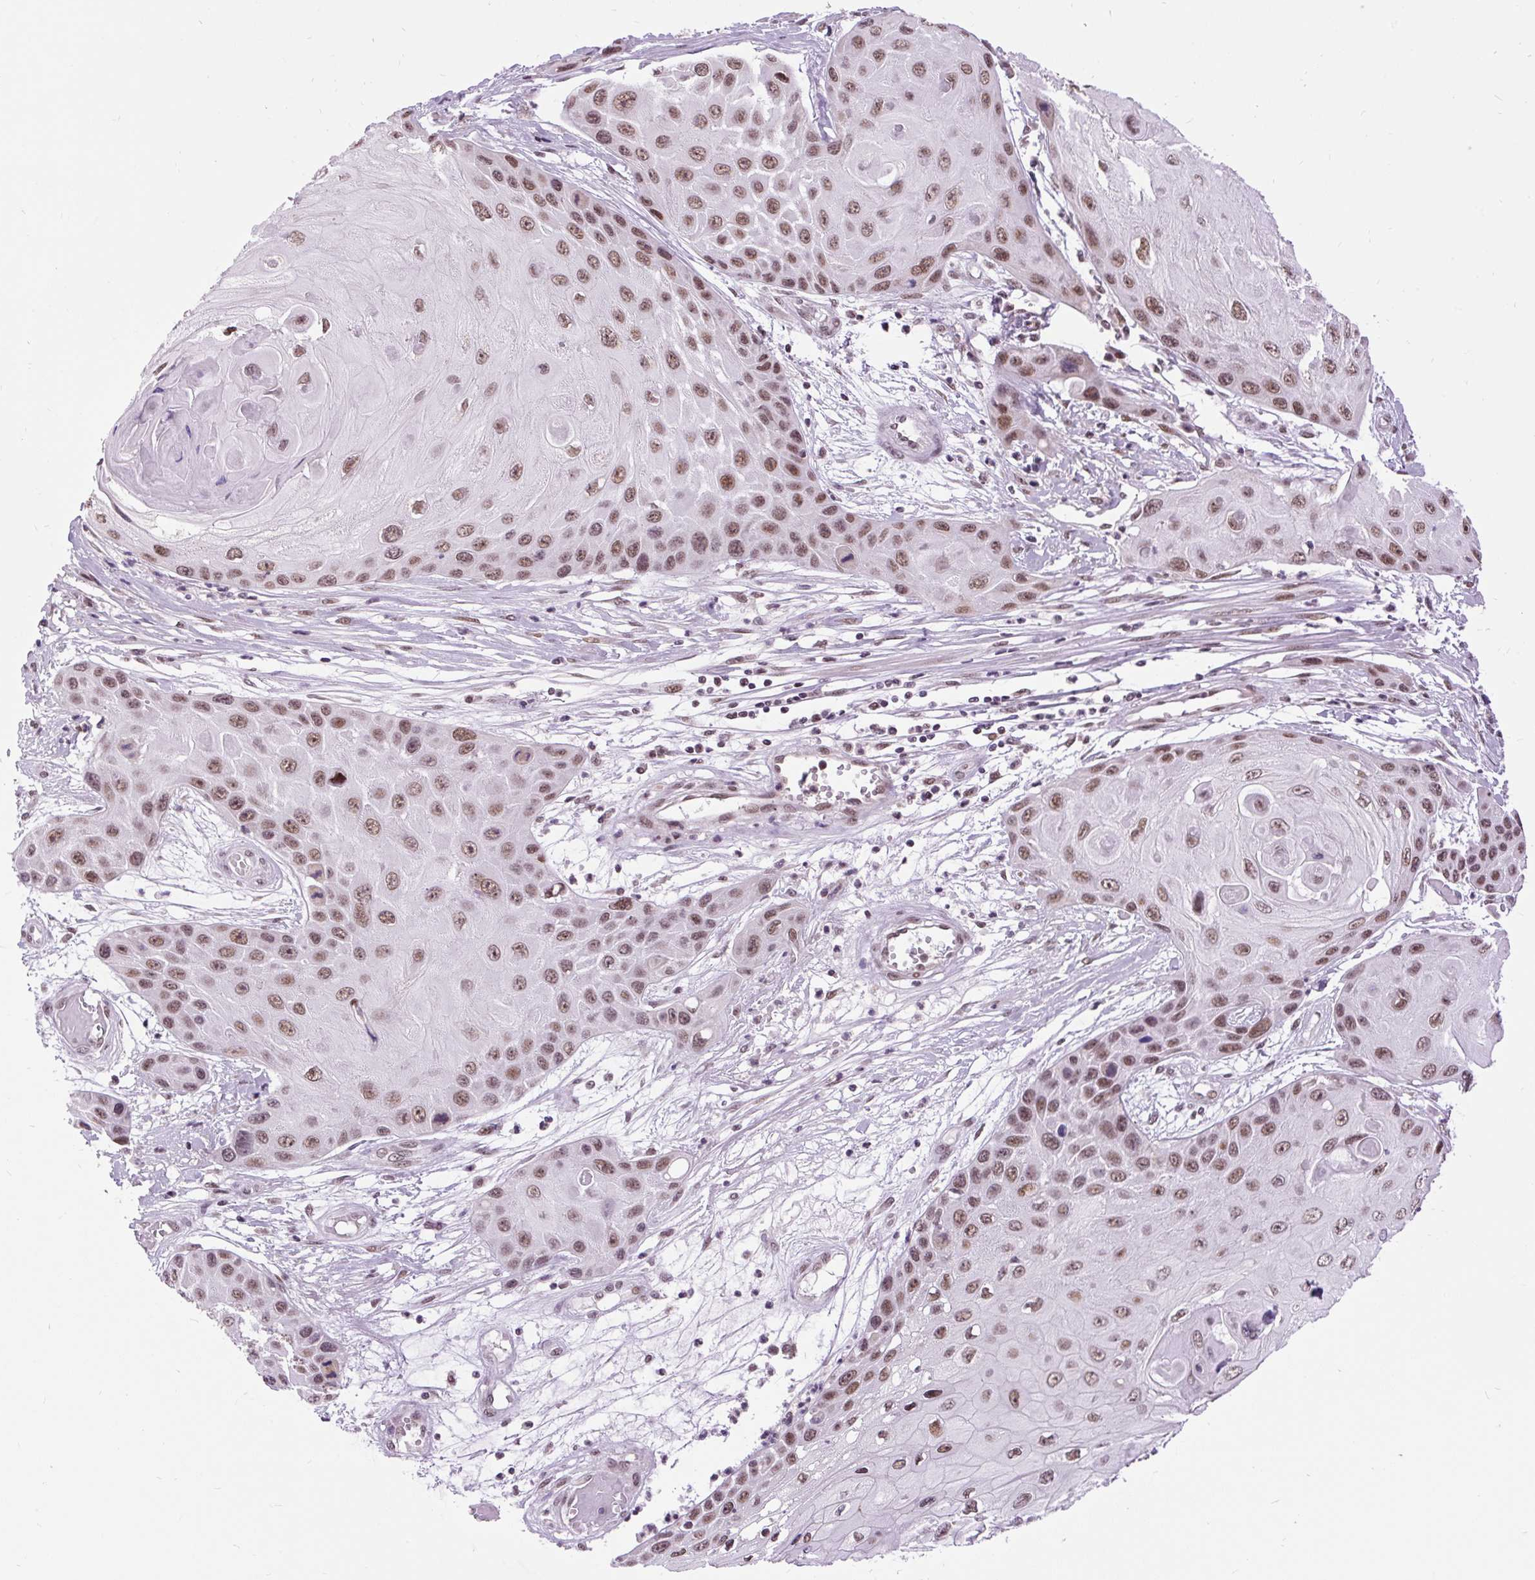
{"staining": {"intensity": "moderate", "quantity": ">75%", "location": "nuclear"}, "tissue": "skin cancer", "cell_type": "Tumor cells", "image_type": "cancer", "snomed": [{"axis": "morphology", "description": "Squamous cell carcinoma, NOS"}, {"axis": "topography", "description": "Skin"}, {"axis": "topography", "description": "Vulva"}], "caption": "High-magnification brightfield microscopy of skin squamous cell carcinoma stained with DAB (brown) and counterstained with hematoxylin (blue). tumor cells exhibit moderate nuclear expression is appreciated in approximately>75% of cells. (Brightfield microscopy of DAB IHC at high magnification).", "gene": "ZNF672", "patient": {"sex": "female", "age": 44}}